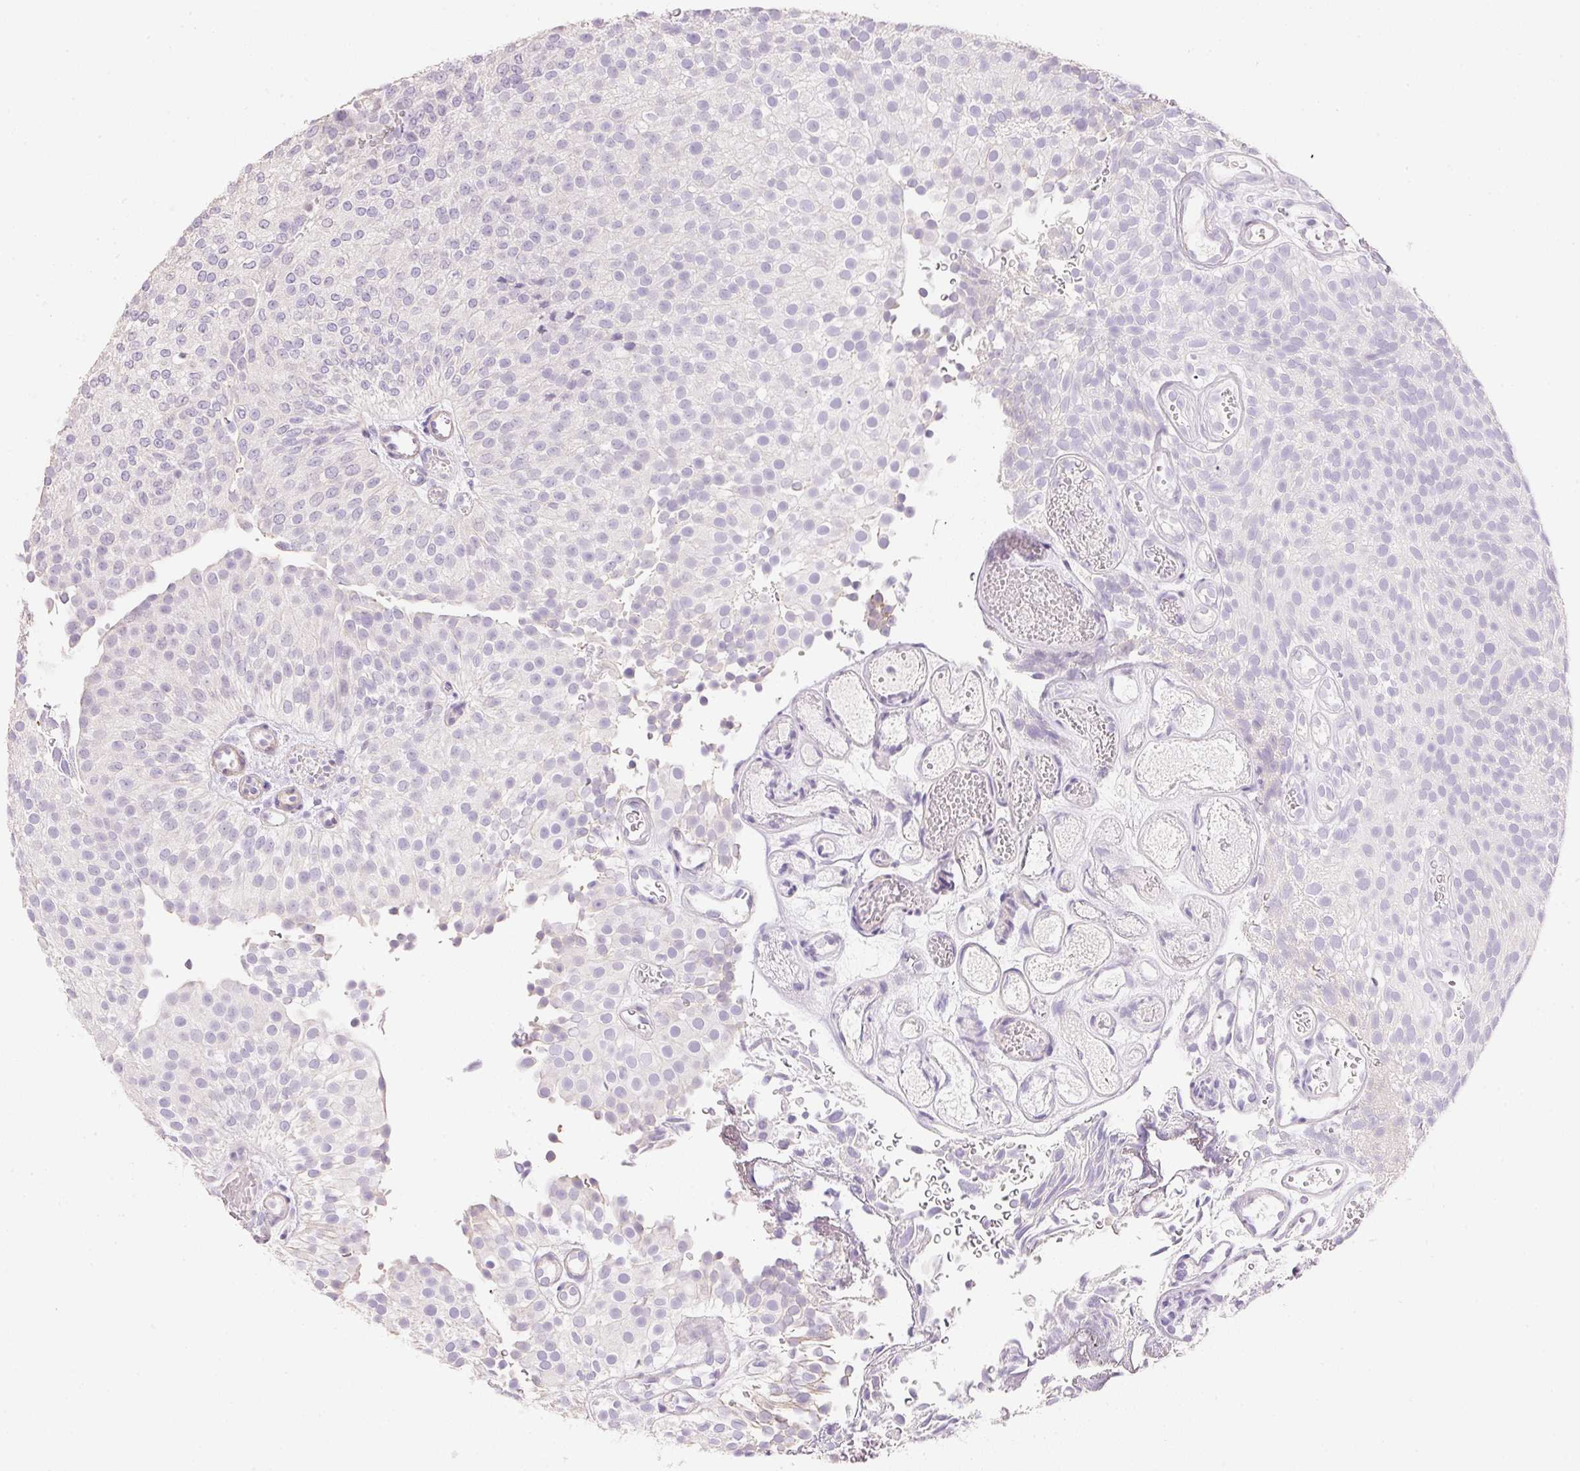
{"staining": {"intensity": "negative", "quantity": "none", "location": "none"}, "tissue": "urothelial cancer", "cell_type": "Tumor cells", "image_type": "cancer", "snomed": [{"axis": "morphology", "description": "Urothelial carcinoma, Low grade"}, {"axis": "topography", "description": "Urinary bladder"}], "caption": "Immunohistochemistry (IHC) image of neoplastic tissue: human low-grade urothelial carcinoma stained with DAB exhibits no significant protein staining in tumor cells. Nuclei are stained in blue.", "gene": "KCNE2", "patient": {"sex": "male", "age": 78}}